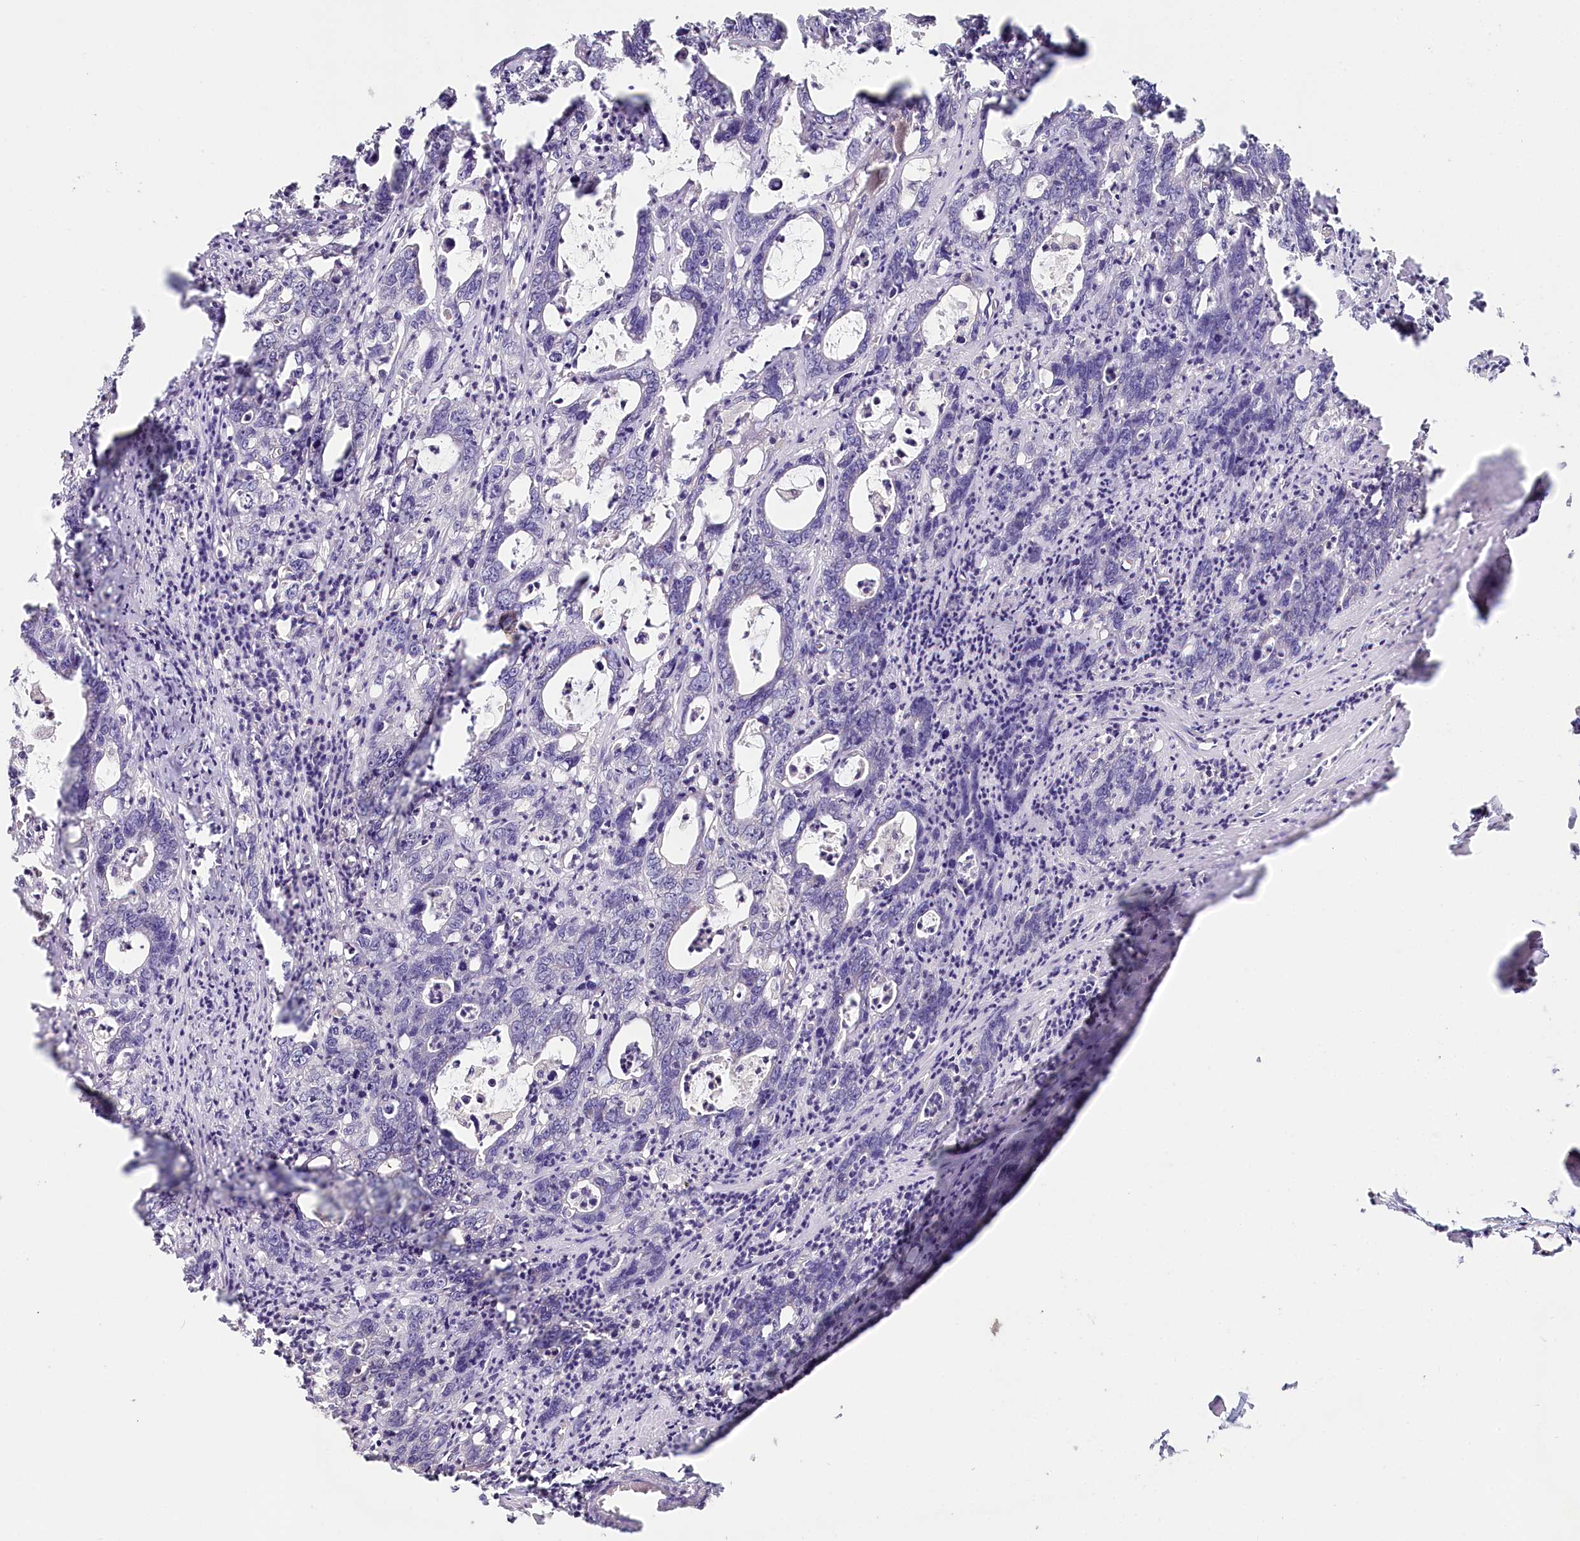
{"staining": {"intensity": "negative", "quantity": "none", "location": "none"}, "tissue": "colorectal cancer", "cell_type": "Tumor cells", "image_type": "cancer", "snomed": [{"axis": "morphology", "description": "Adenocarcinoma, NOS"}, {"axis": "topography", "description": "Colon"}], "caption": "This photomicrograph is of colorectal adenocarcinoma stained with immunohistochemistry (IHC) to label a protein in brown with the nuclei are counter-stained blue. There is no staining in tumor cells.", "gene": "TCHP", "patient": {"sex": "female", "age": 75}}